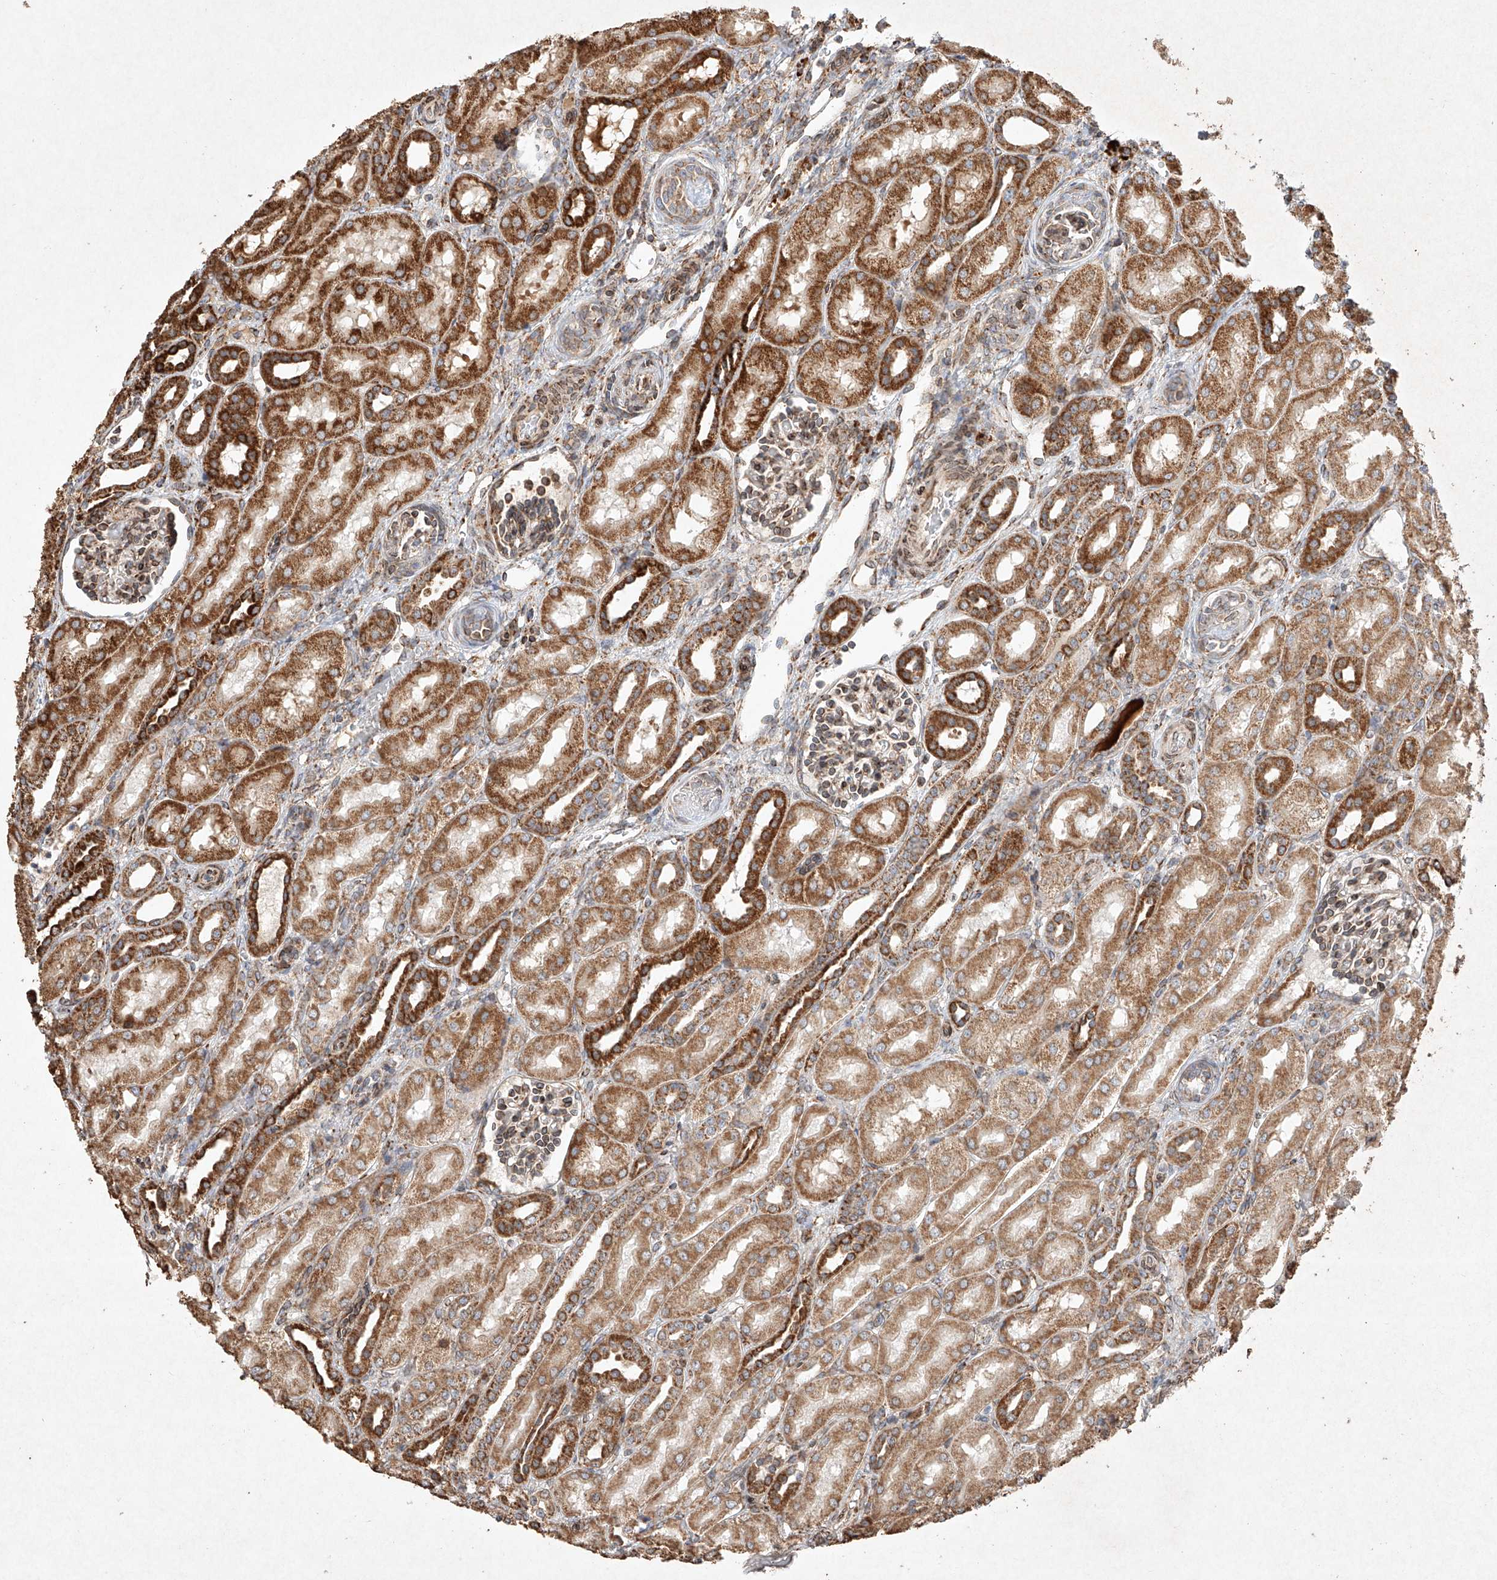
{"staining": {"intensity": "moderate", "quantity": ">75%", "location": "cytoplasmic/membranous"}, "tissue": "kidney", "cell_type": "Cells in glomeruli", "image_type": "normal", "snomed": [{"axis": "morphology", "description": "Normal tissue, NOS"}, {"axis": "morphology", "description": "Neoplasm, malignant, NOS"}, {"axis": "topography", "description": "Kidney"}], "caption": "A brown stain shows moderate cytoplasmic/membranous positivity of a protein in cells in glomeruli of unremarkable kidney. The staining was performed using DAB, with brown indicating positive protein expression. Nuclei are stained blue with hematoxylin.", "gene": "SEMA3B", "patient": {"sex": "female", "age": 1}}